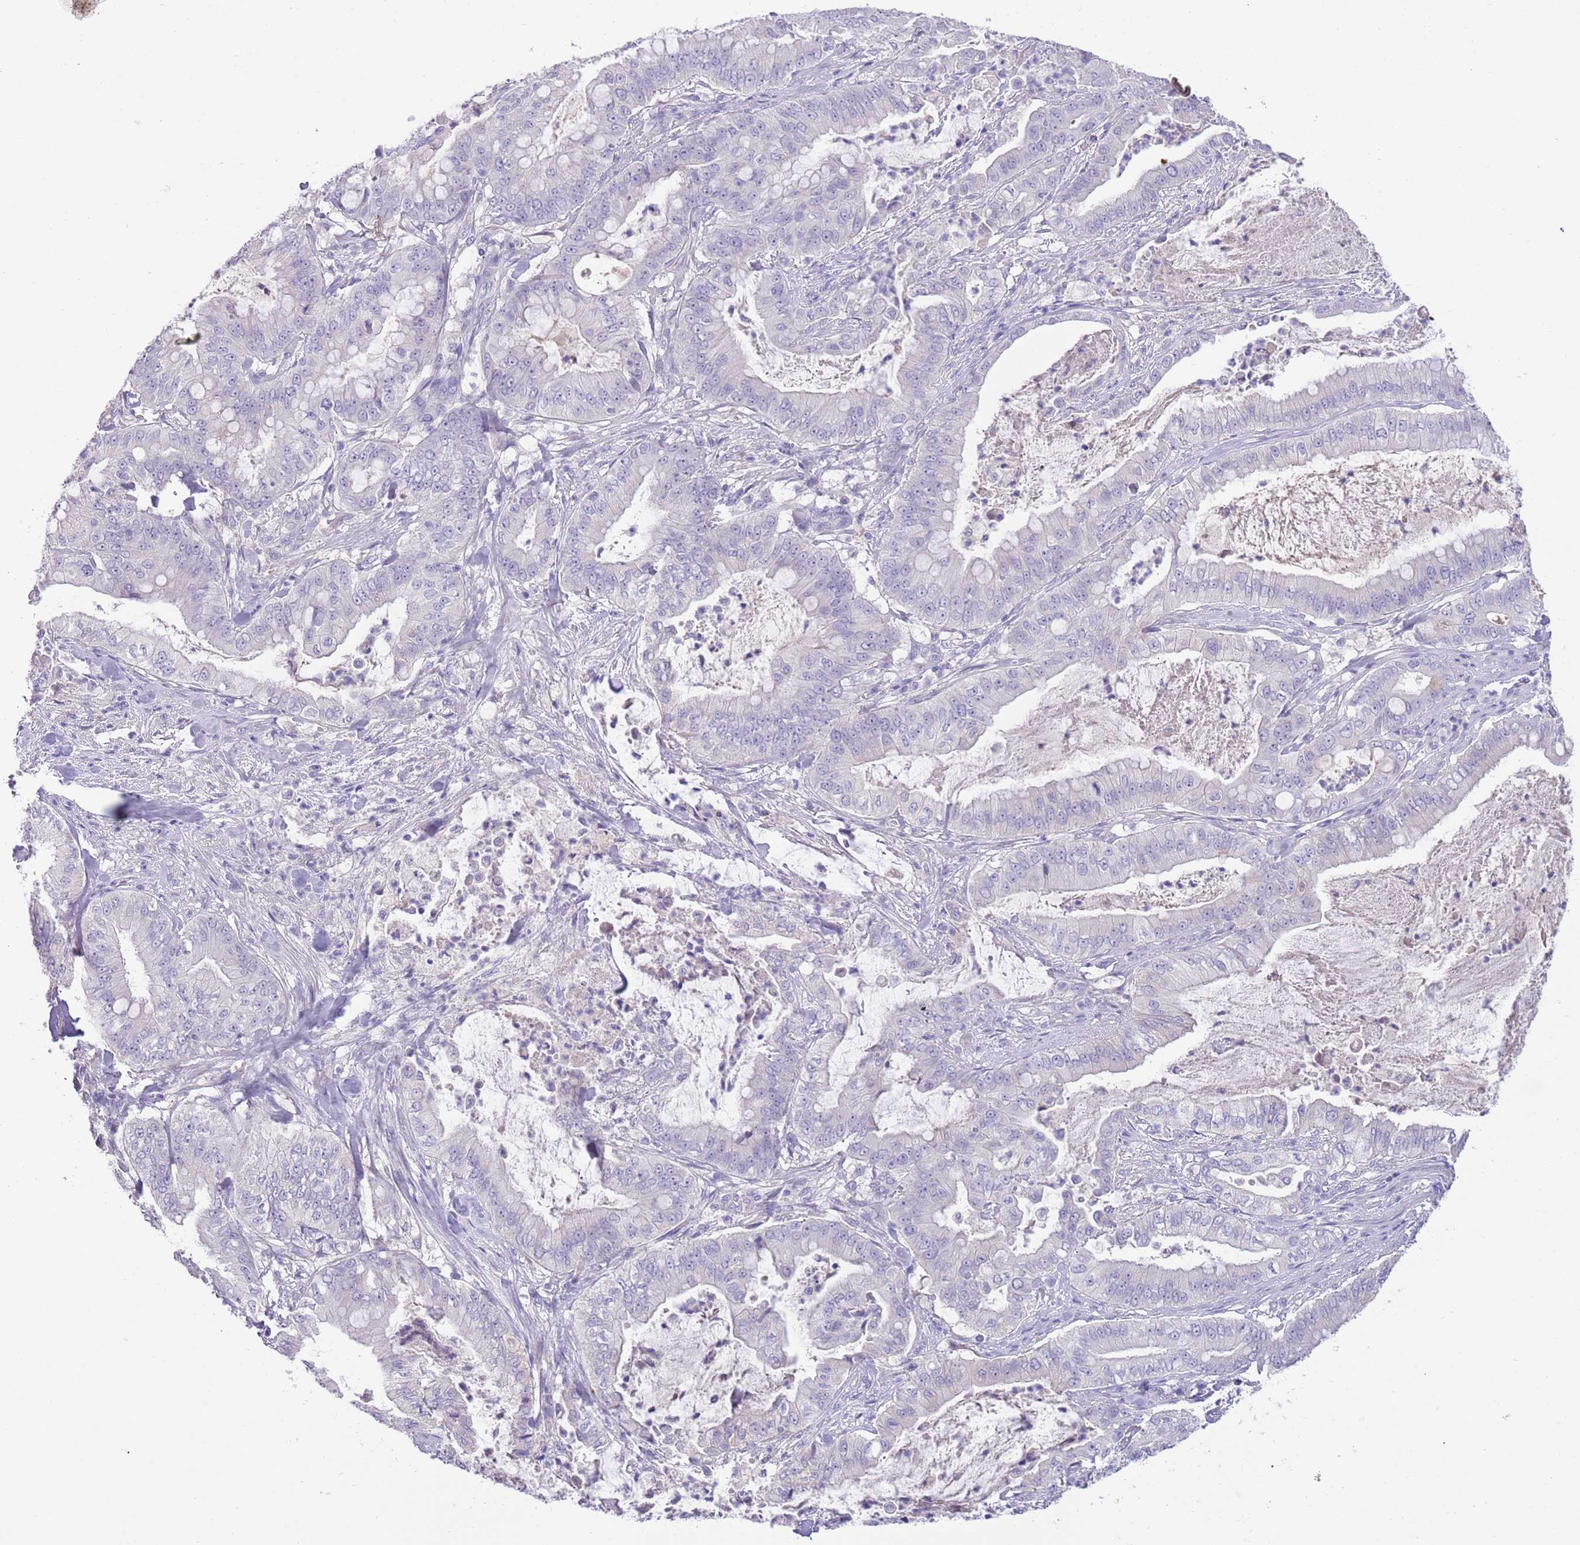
{"staining": {"intensity": "negative", "quantity": "none", "location": "none"}, "tissue": "pancreatic cancer", "cell_type": "Tumor cells", "image_type": "cancer", "snomed": [{"axis": "morphology", "description": "Adenocarcinoma, NOS"}, {"axis": "topography", "description": "Pancreas"}], "caption": "High magnification brightfield microscopy of pancreatic cancer (adenocarcinoma) stained with DAB (3,3'-diaminobenzidine) (brown) and counterstained with hematoxylin (blue): tumor cells show no significant positivity.", "gene": "SFTPA1", "patient": {"sex": "male", "age": 71}}